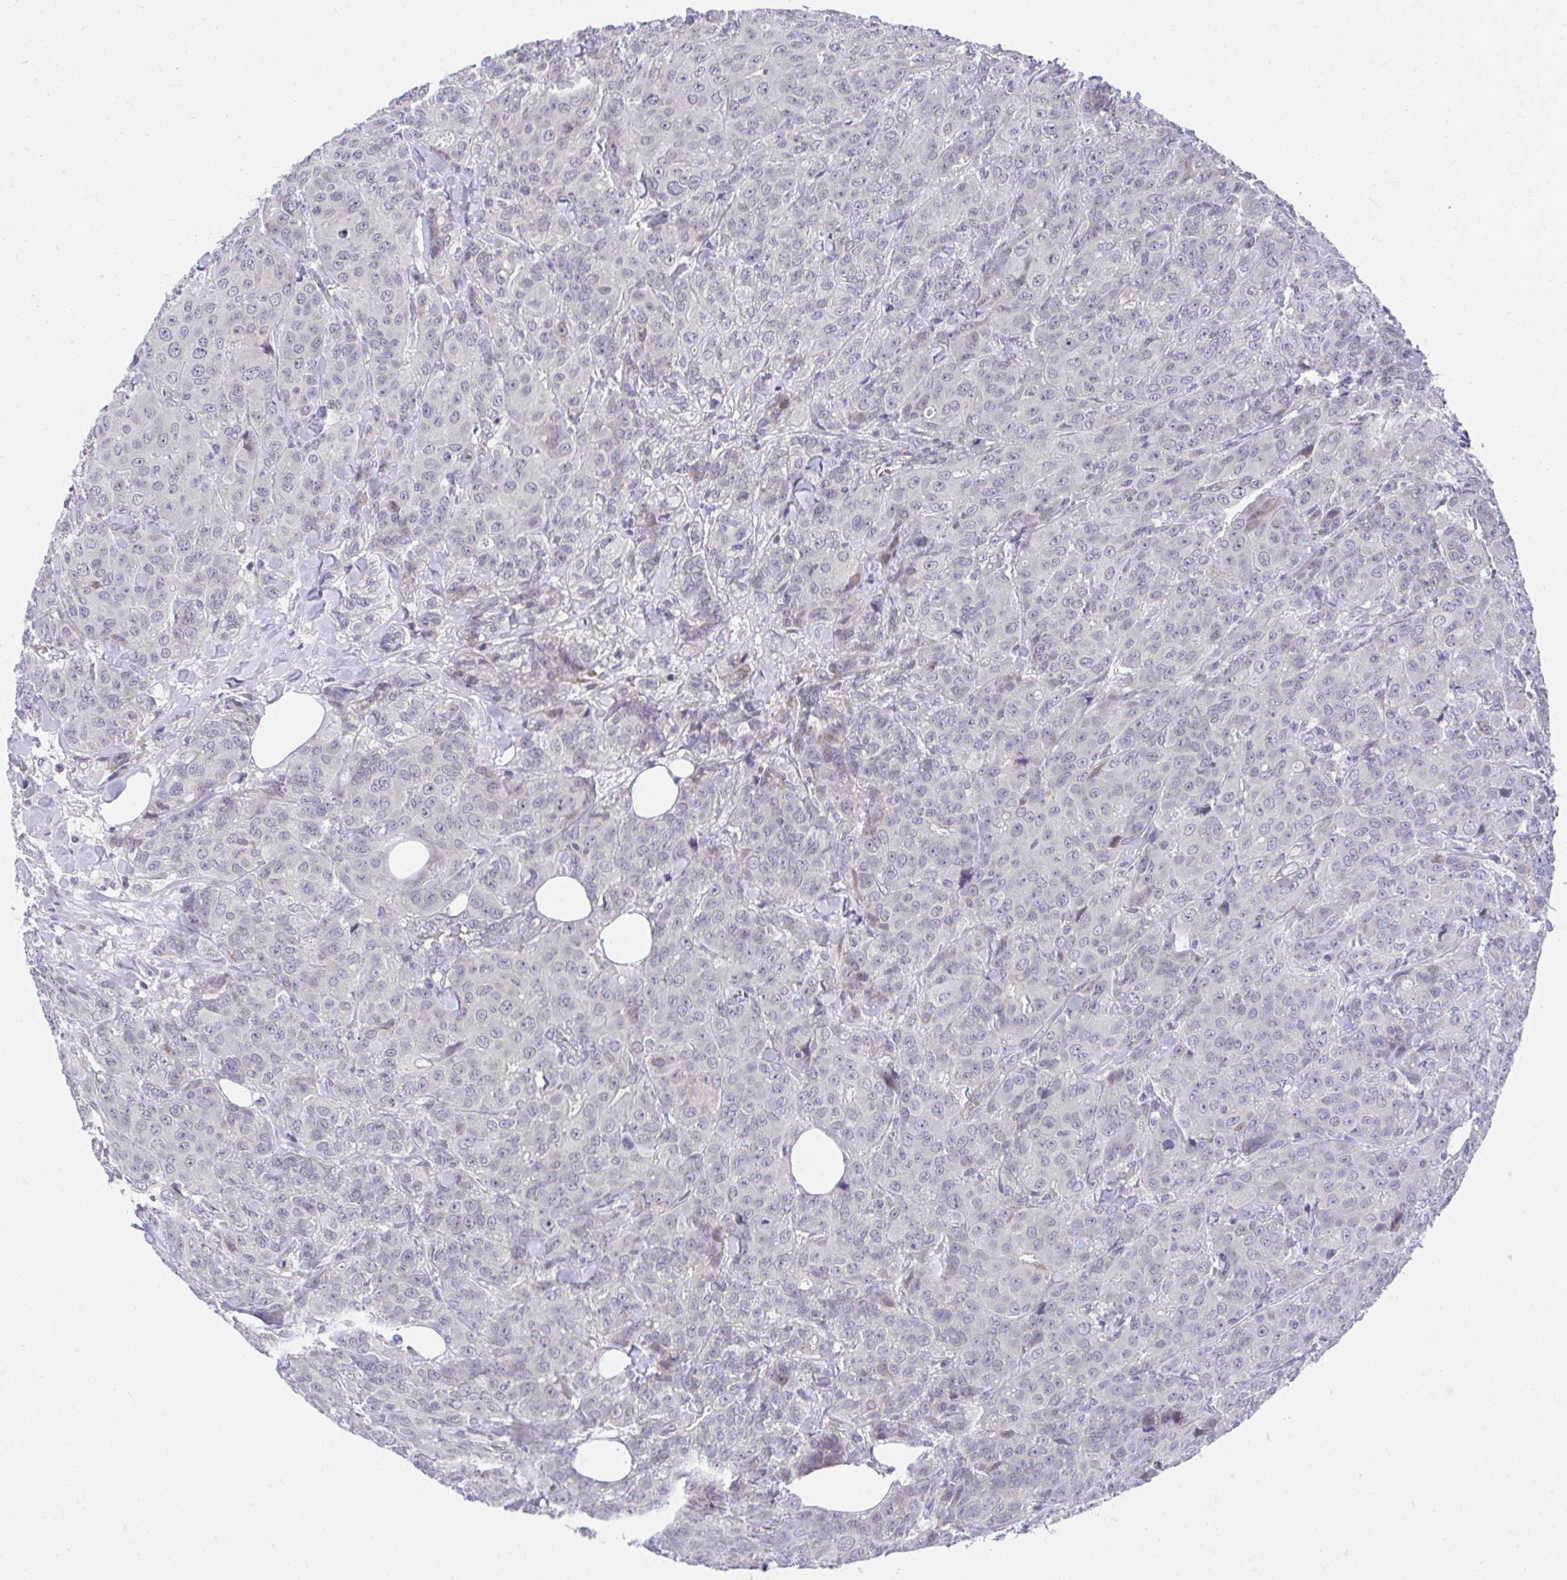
{"staining": {"intensity": "negative", "quantity": "none", "location": "none"}, "tissue": "breast cancer", "cell_type": "Tumor cells", "image_type": "cancer", "snomed": [{"axis": "morphology", "description": "Normal tissue, NOS"}, {"axis": "morphology", "description": "Duct carcinoma"}, {"axis": "topography", "description": "Breast"}], "caption": "A histopathology image of human intraductal carcinoma (breast) is negative for staining in tumor cells.", "gene": "SLAMF7", "patient": {"sex": "female", "age": 43}}